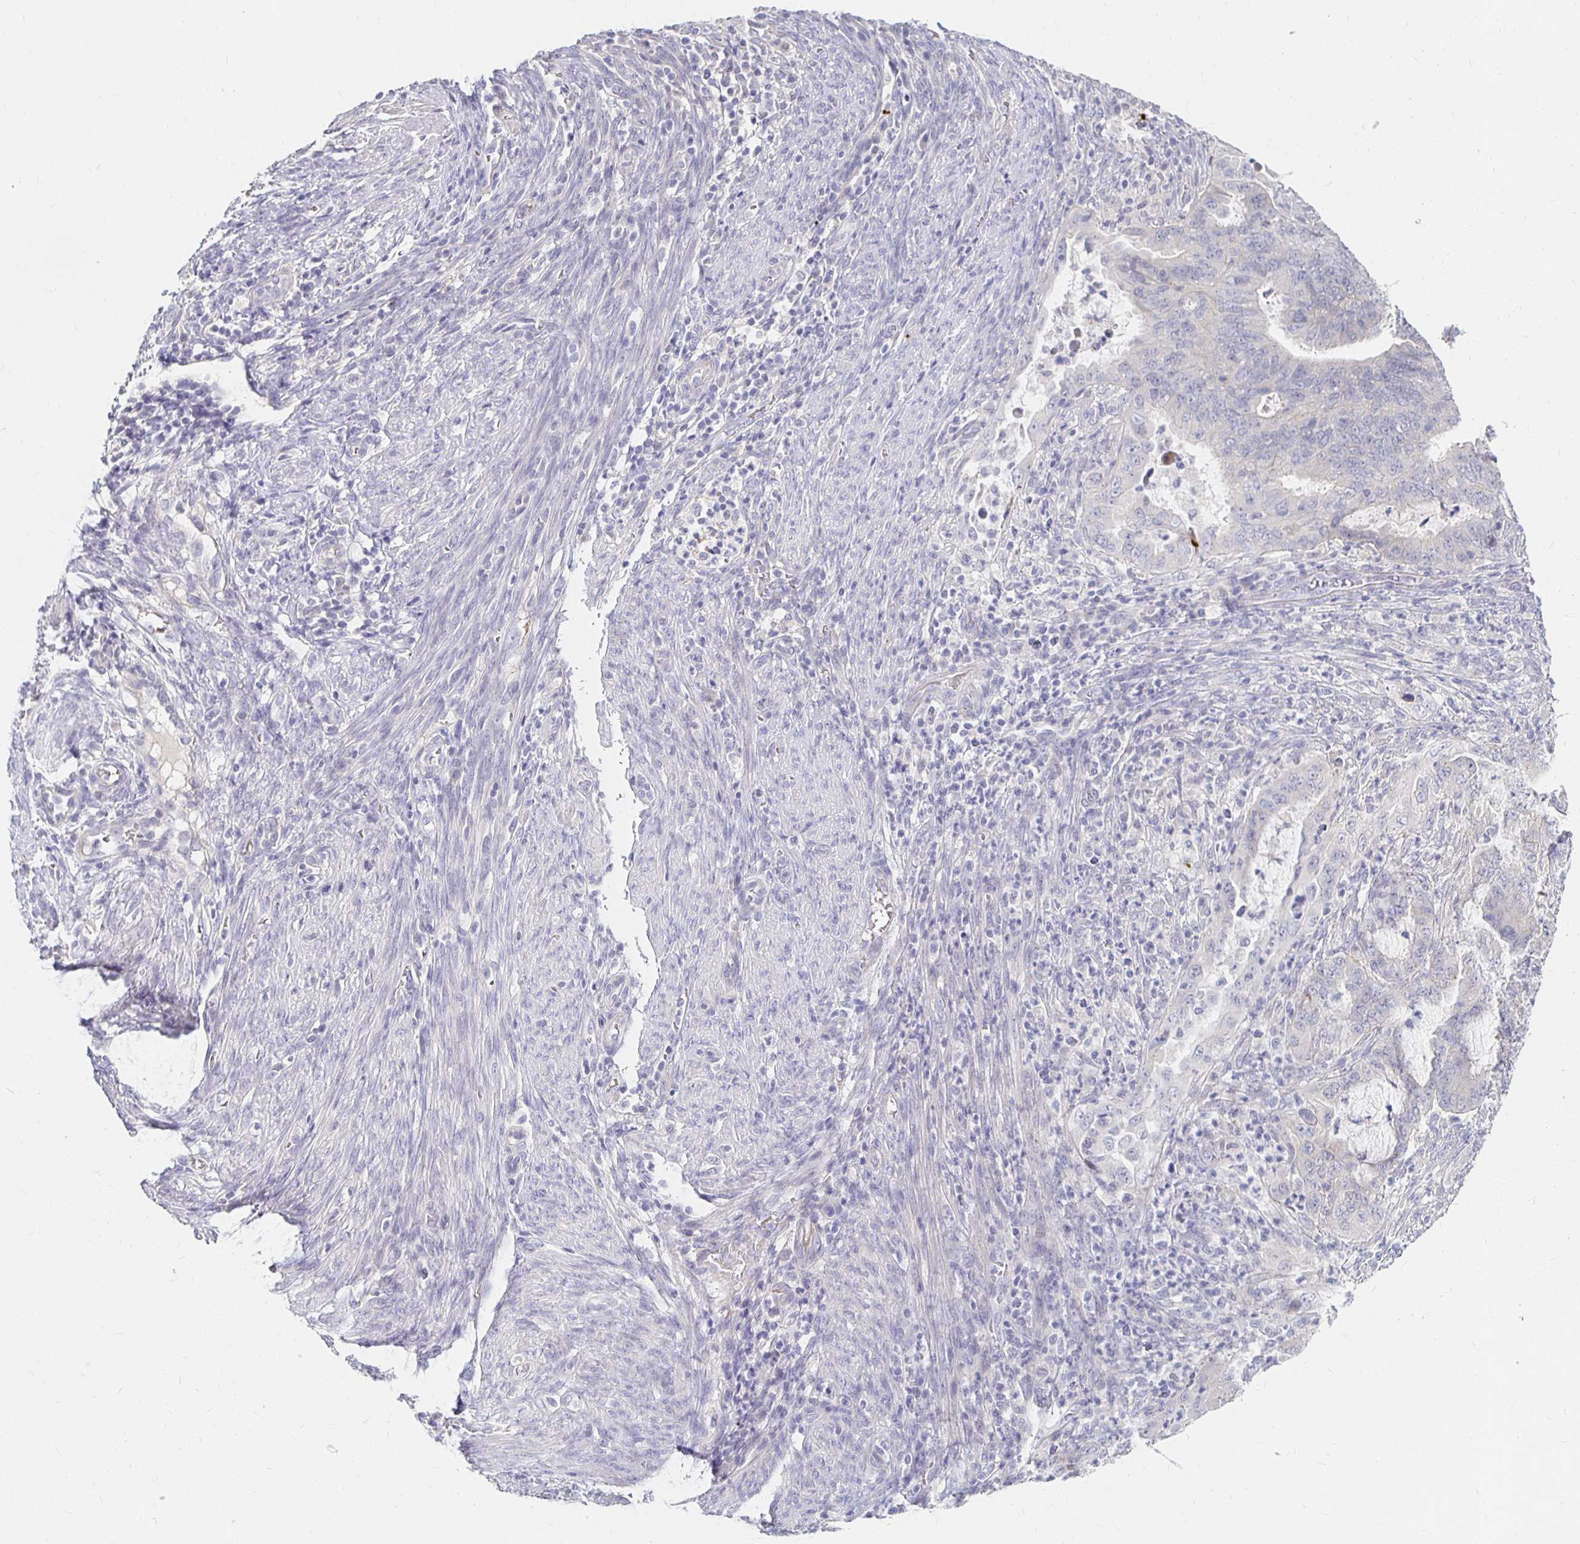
{"staining": {"intensity": "negative", "quantity": "none", "location": "none"}, "tissue": "endometrial cancer", "cell_type": "Tumor cells", "image_type": "cancer", "snomed": [{"axis": "morphology", "description": "Adenocarcinoma, NOS"}, {"axis": "topography", "description": "Endometrium"}], "caption": "Immunohistochemical staining of endometrial cancer (adenocarcinoma) shows no significant expression in tumor cells.", "gene": "FKRP", "patient": {"sex": "female", "age": 51}}